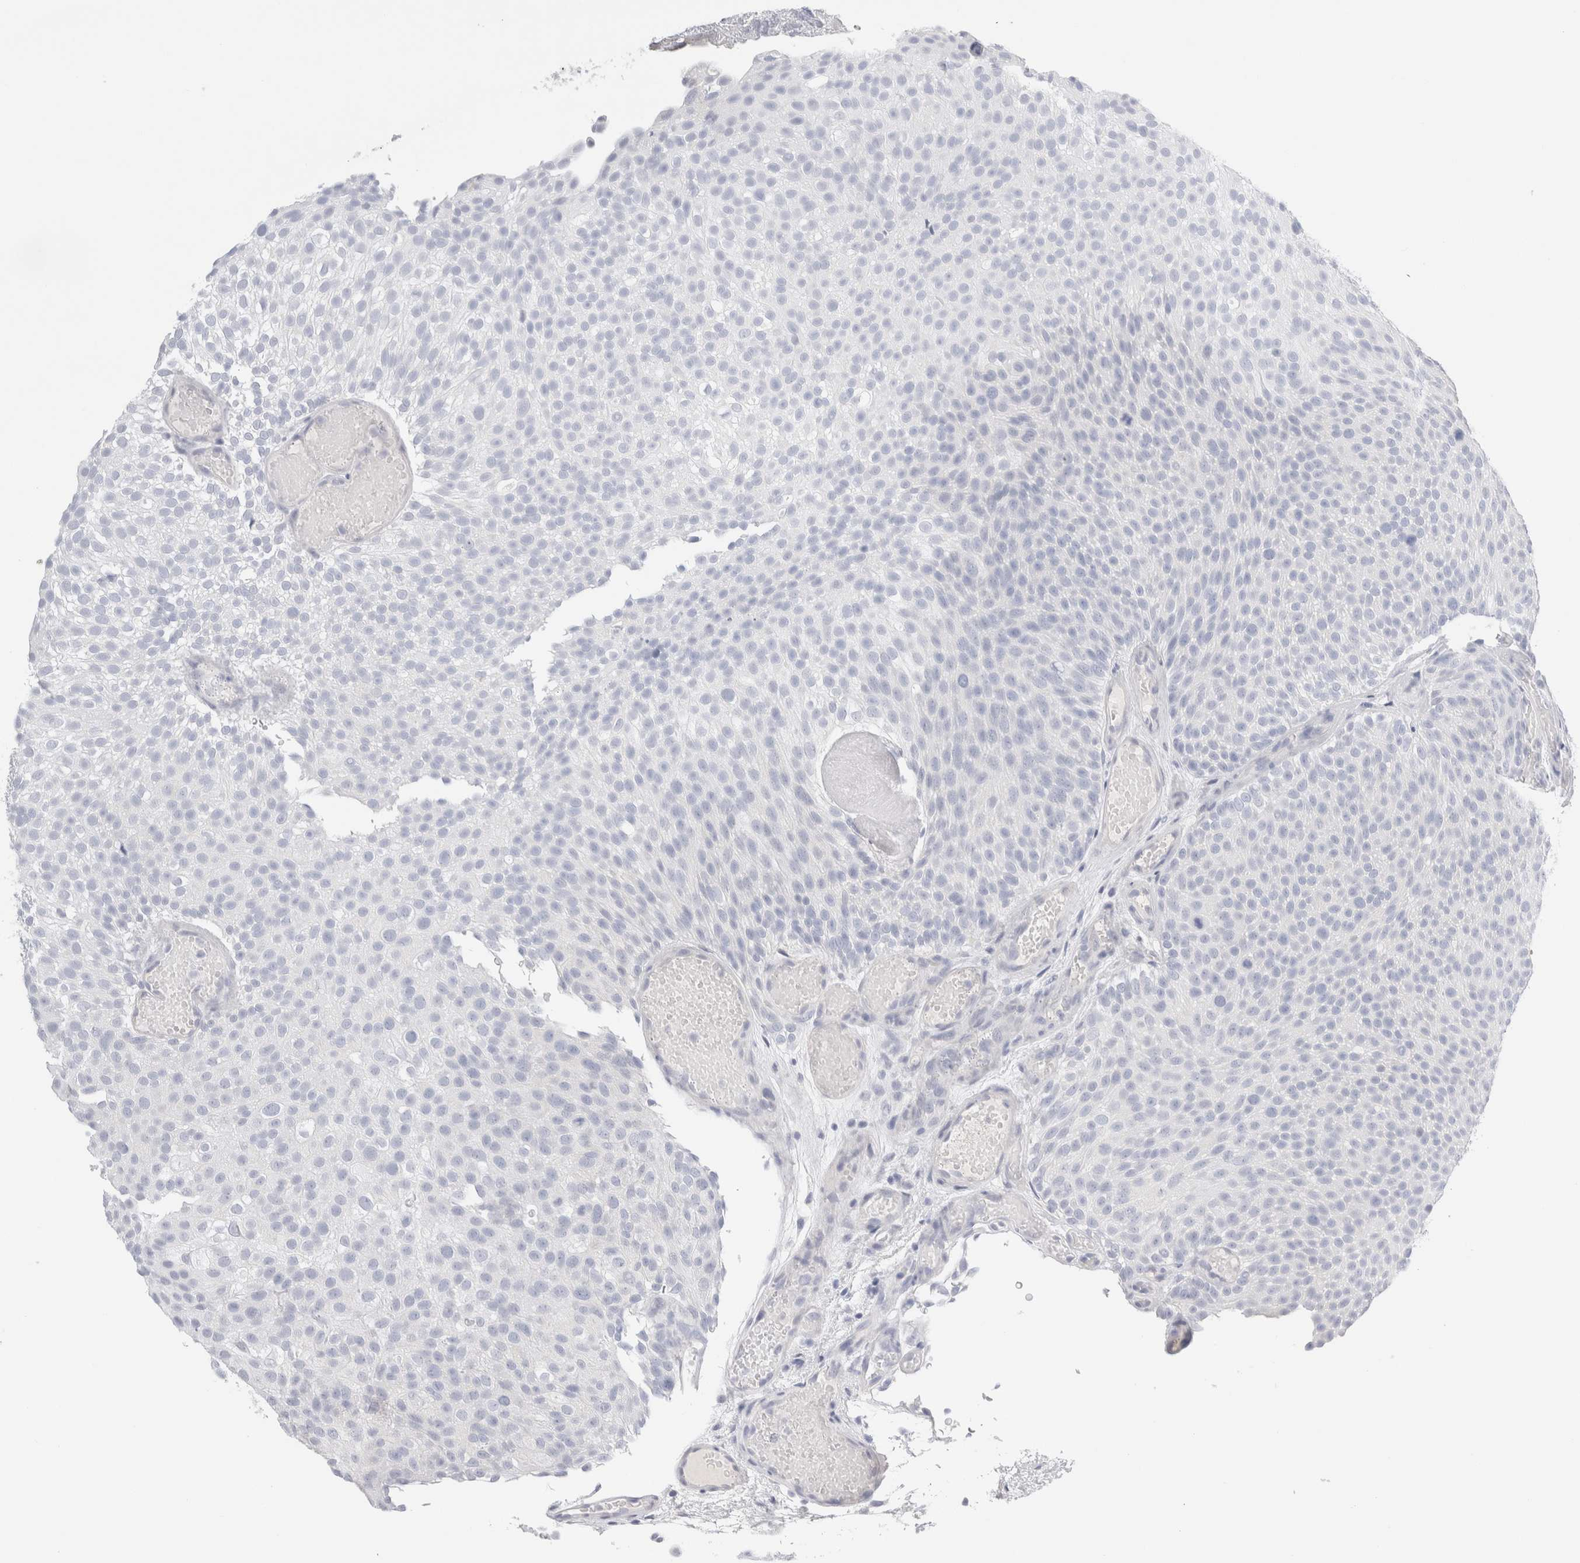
{"staining": {"intensity": "negative", "quantity": "none", "location": "none"}, "tissue": "urothelial cancer", "cell_type": "Tumor cells", "image_type": "cancer", "snomed": [{"axis": "morphology", "description": "Urothelial carcinoma, Low grade"}, {"axis": "topography", "description": "Urinary bladder"}], "caption": "Low-grade urothelial carcinoma was stained to show a protein in brown. There is no significant expression in tumor cells.", "gene": "CSK", "patient": {"sex": "male", "age": 78}}